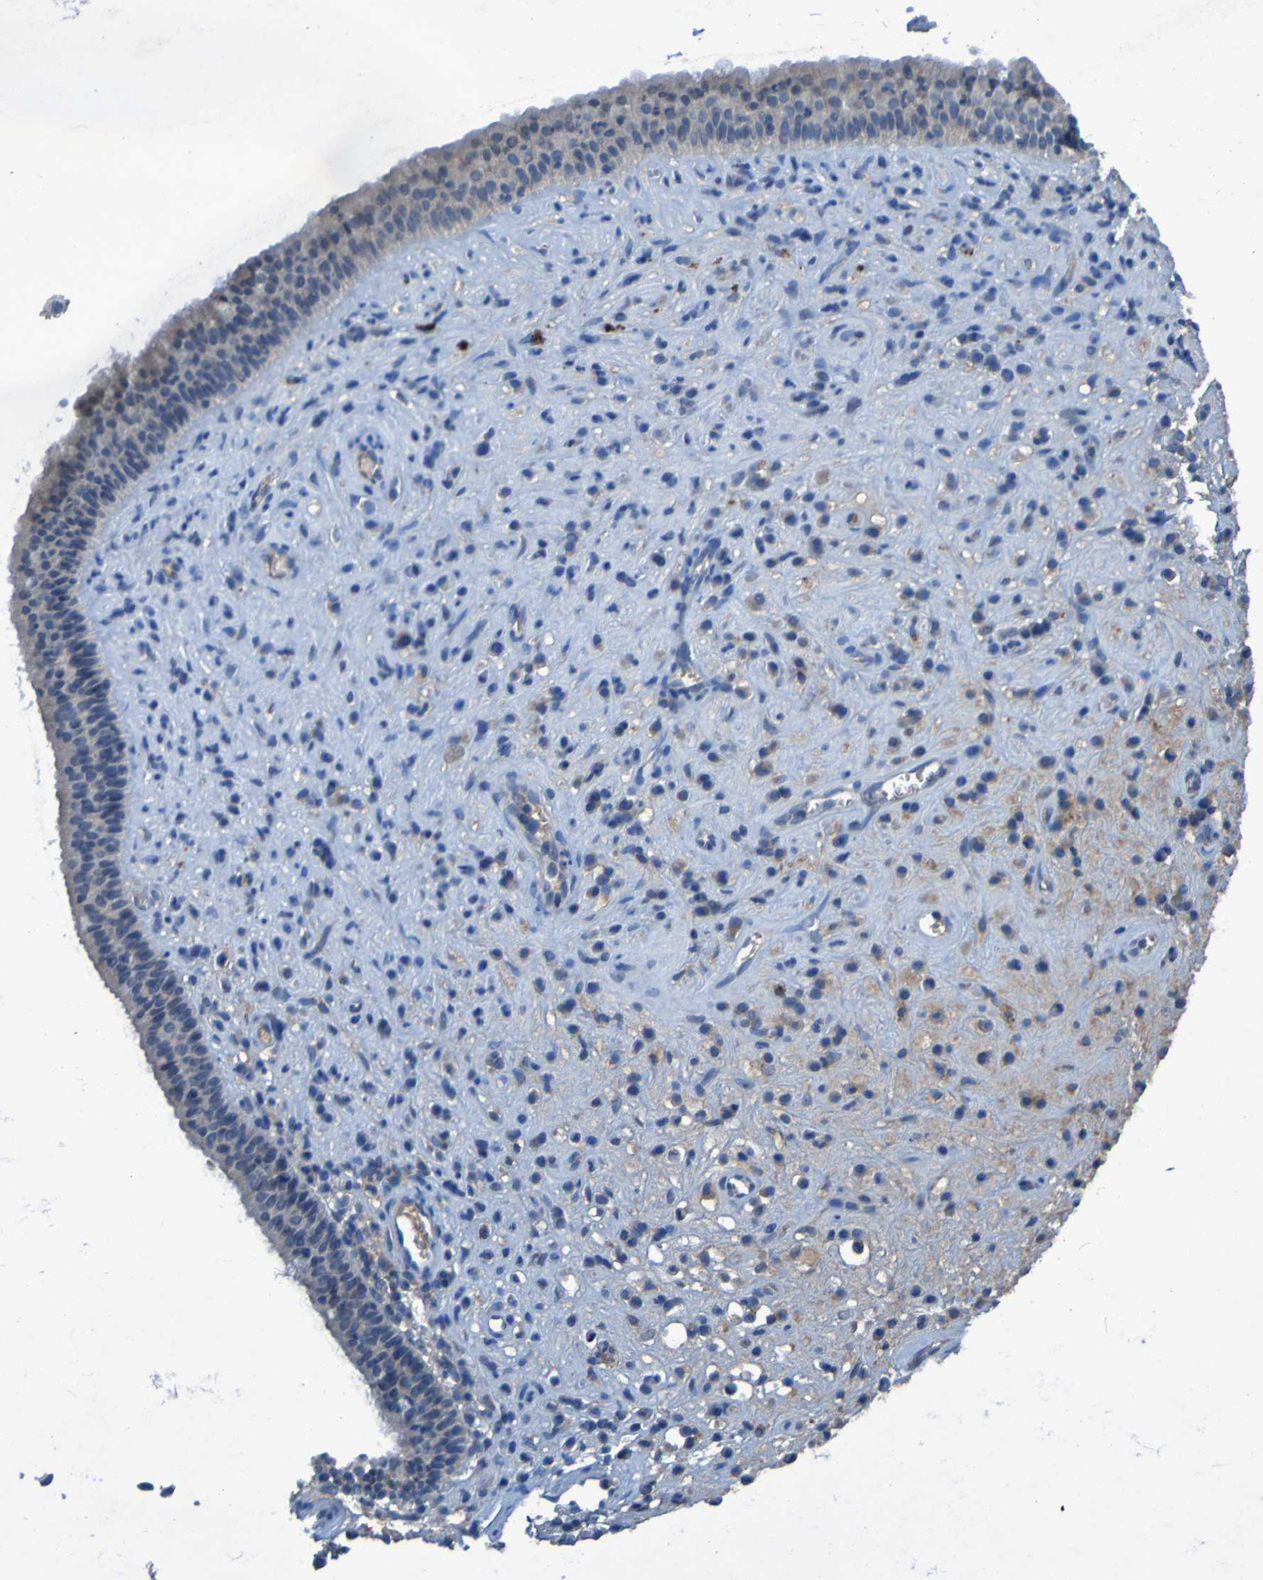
{"staining": {"intensity": "weak", "quantity": "<25%", "location": "cytoplasmic/membranous"}, "tissue": "nasopharynx", "cell_type": "Respiratory epithelial cells", "image_type": "normal", "snomed": [{"axis": "morphology", "description": "Normal tissue, NOS"}, {"axis": "topography", "description": "Nasopharynx"}], "caption": "The photomicrograph reveals no staining of respiratory epithelial cells in benign nasopharynx. (Stains: DAB immunohistochemistry with hematoxylin counter stain, Microscopy: brightfield microscopy at high magnification).", "gene": "SGK2", "patient": {"sex": "female", "age": 51}}